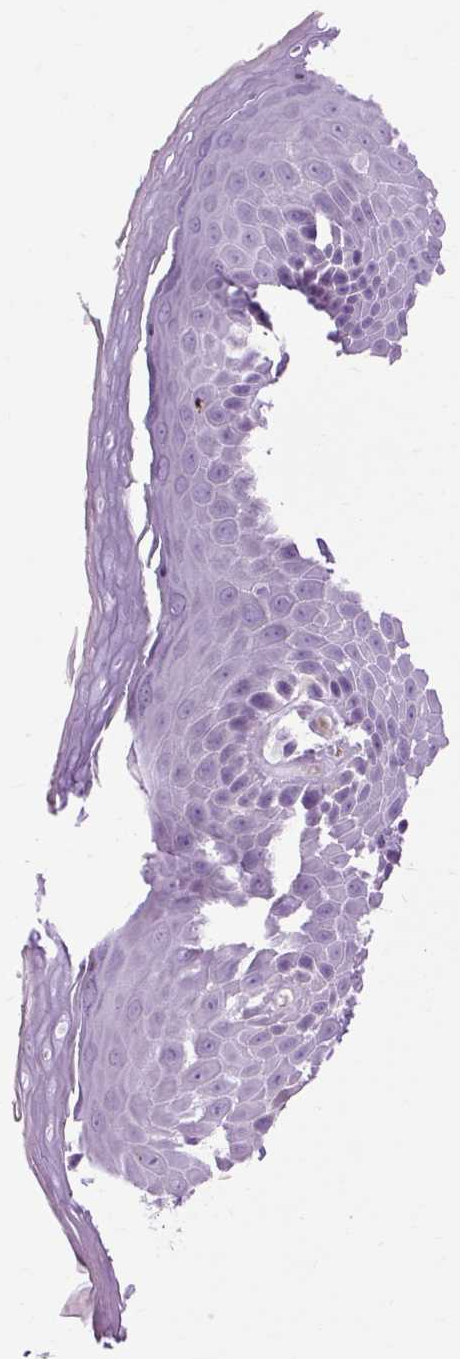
{"staining": {"intensity": "weak", "quantity": "<25%", "location": "cytoplasmic/membranous"}, "tissue": "skin", "cell_type": "Epidermal cells", "image_type": "normal", "snomed": [{"axis": "morphology", "description": "Normal tissue, NOS"}, {"axis": "topography", "description": "Peripheral nerve tissue"}], "caption": "Immunohistochemistry of normal skin shows no staining in epidermal cells. Nuclei are stained in blue.", "gene": "OOEP", "patient": {"sex": "male", "age": 51}}